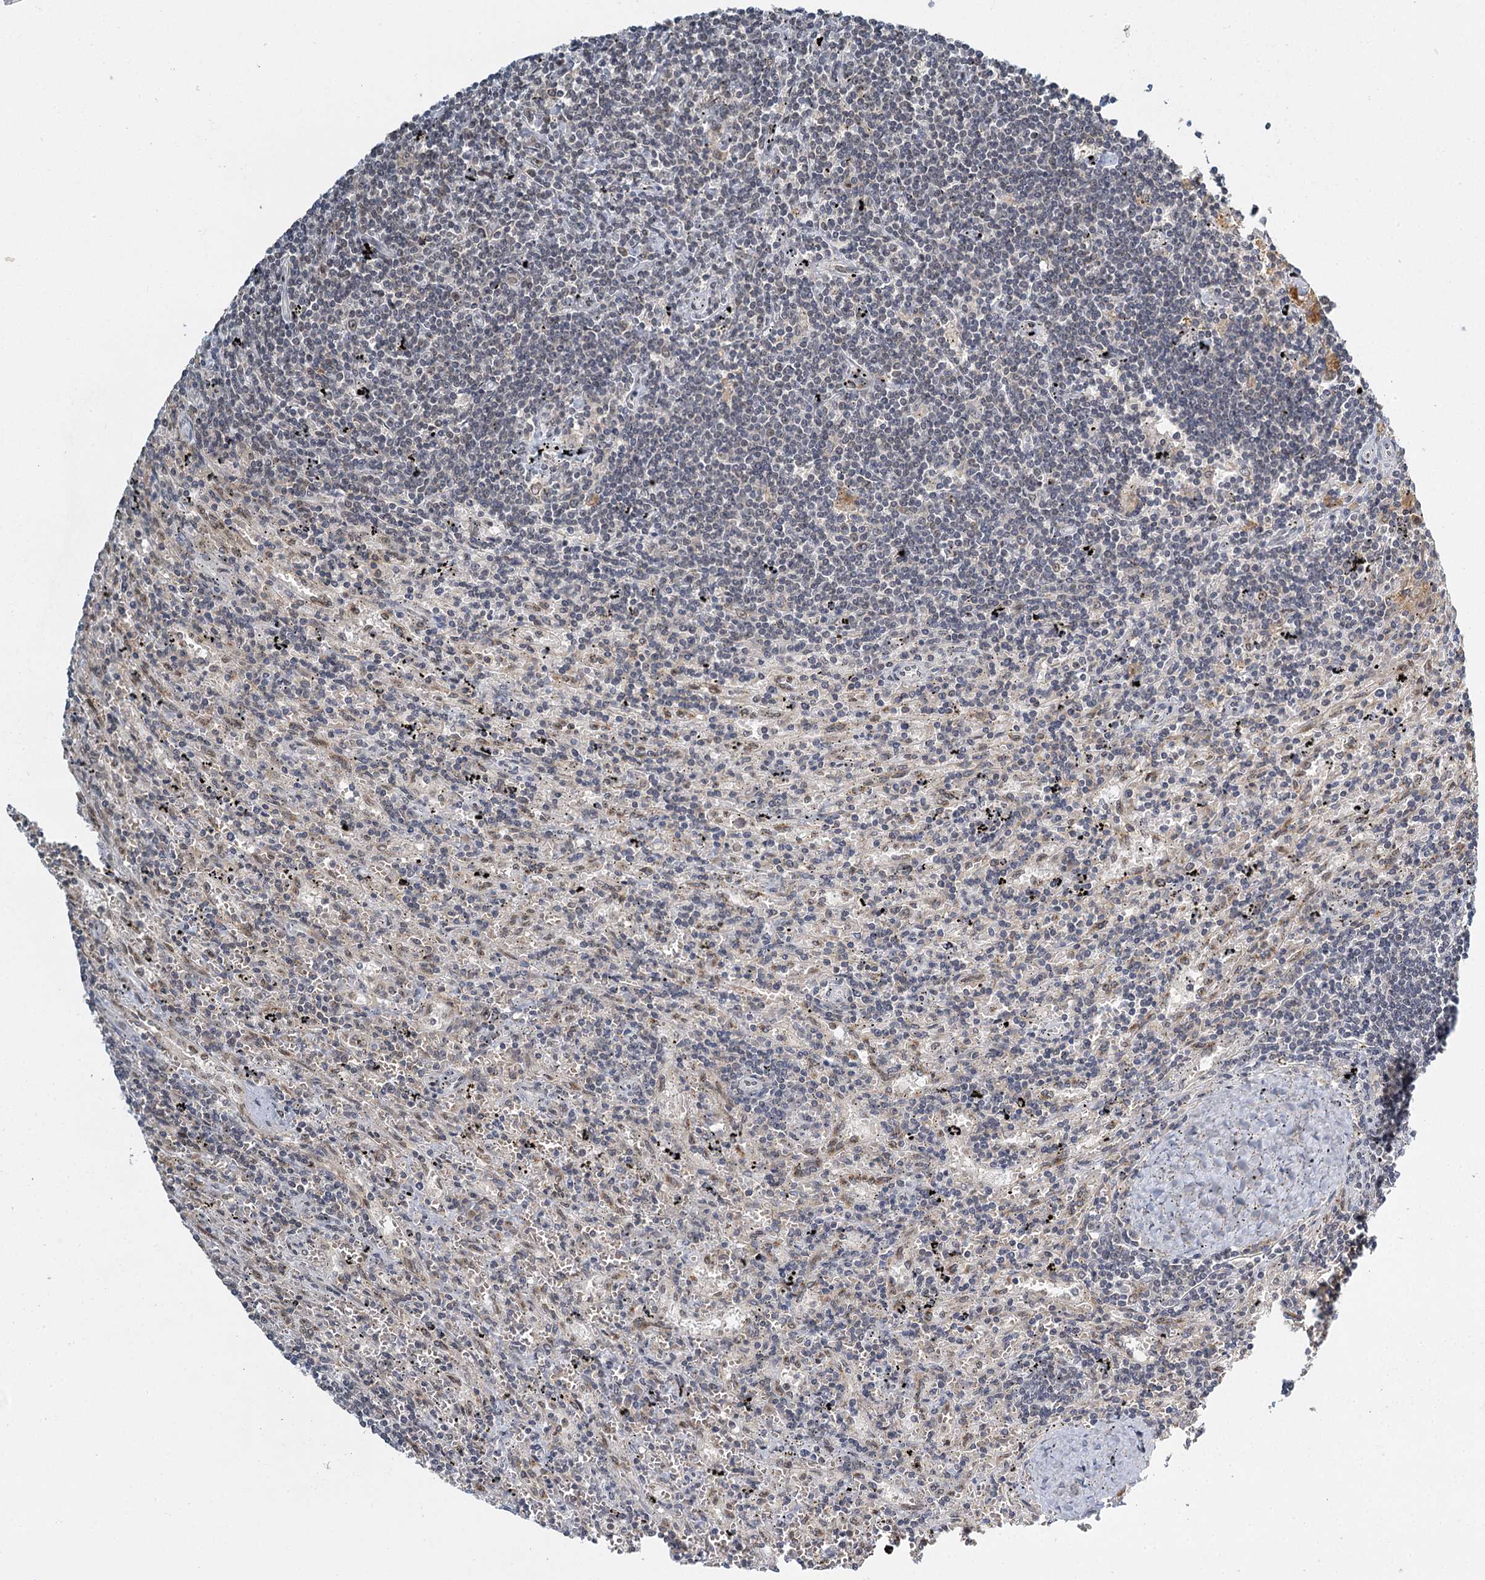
{"staining": {"intensity": "negative", "quantity": "none", "location": "none"}, "tissue": "lymphoma", "cell_type": "Tumor cells", "image_type": "cancer", "snomed": [{"axis": "morphology", "description": "Malignant lymphoma, non-Hodgkin's type, Low grade"}, {"axis": "topography", "description": "Spleen"}], "caption": "An immunohistochemistry histopathology image of malignant lymphoma, non-Hodgkin's type (low-grade) is shown. There is no staining in tumor cells of malignant lymphoma, non-Hodgkin's type (low-grade).", "gene": "TREX1", "patient": {"sex": "male", "age": 76}}